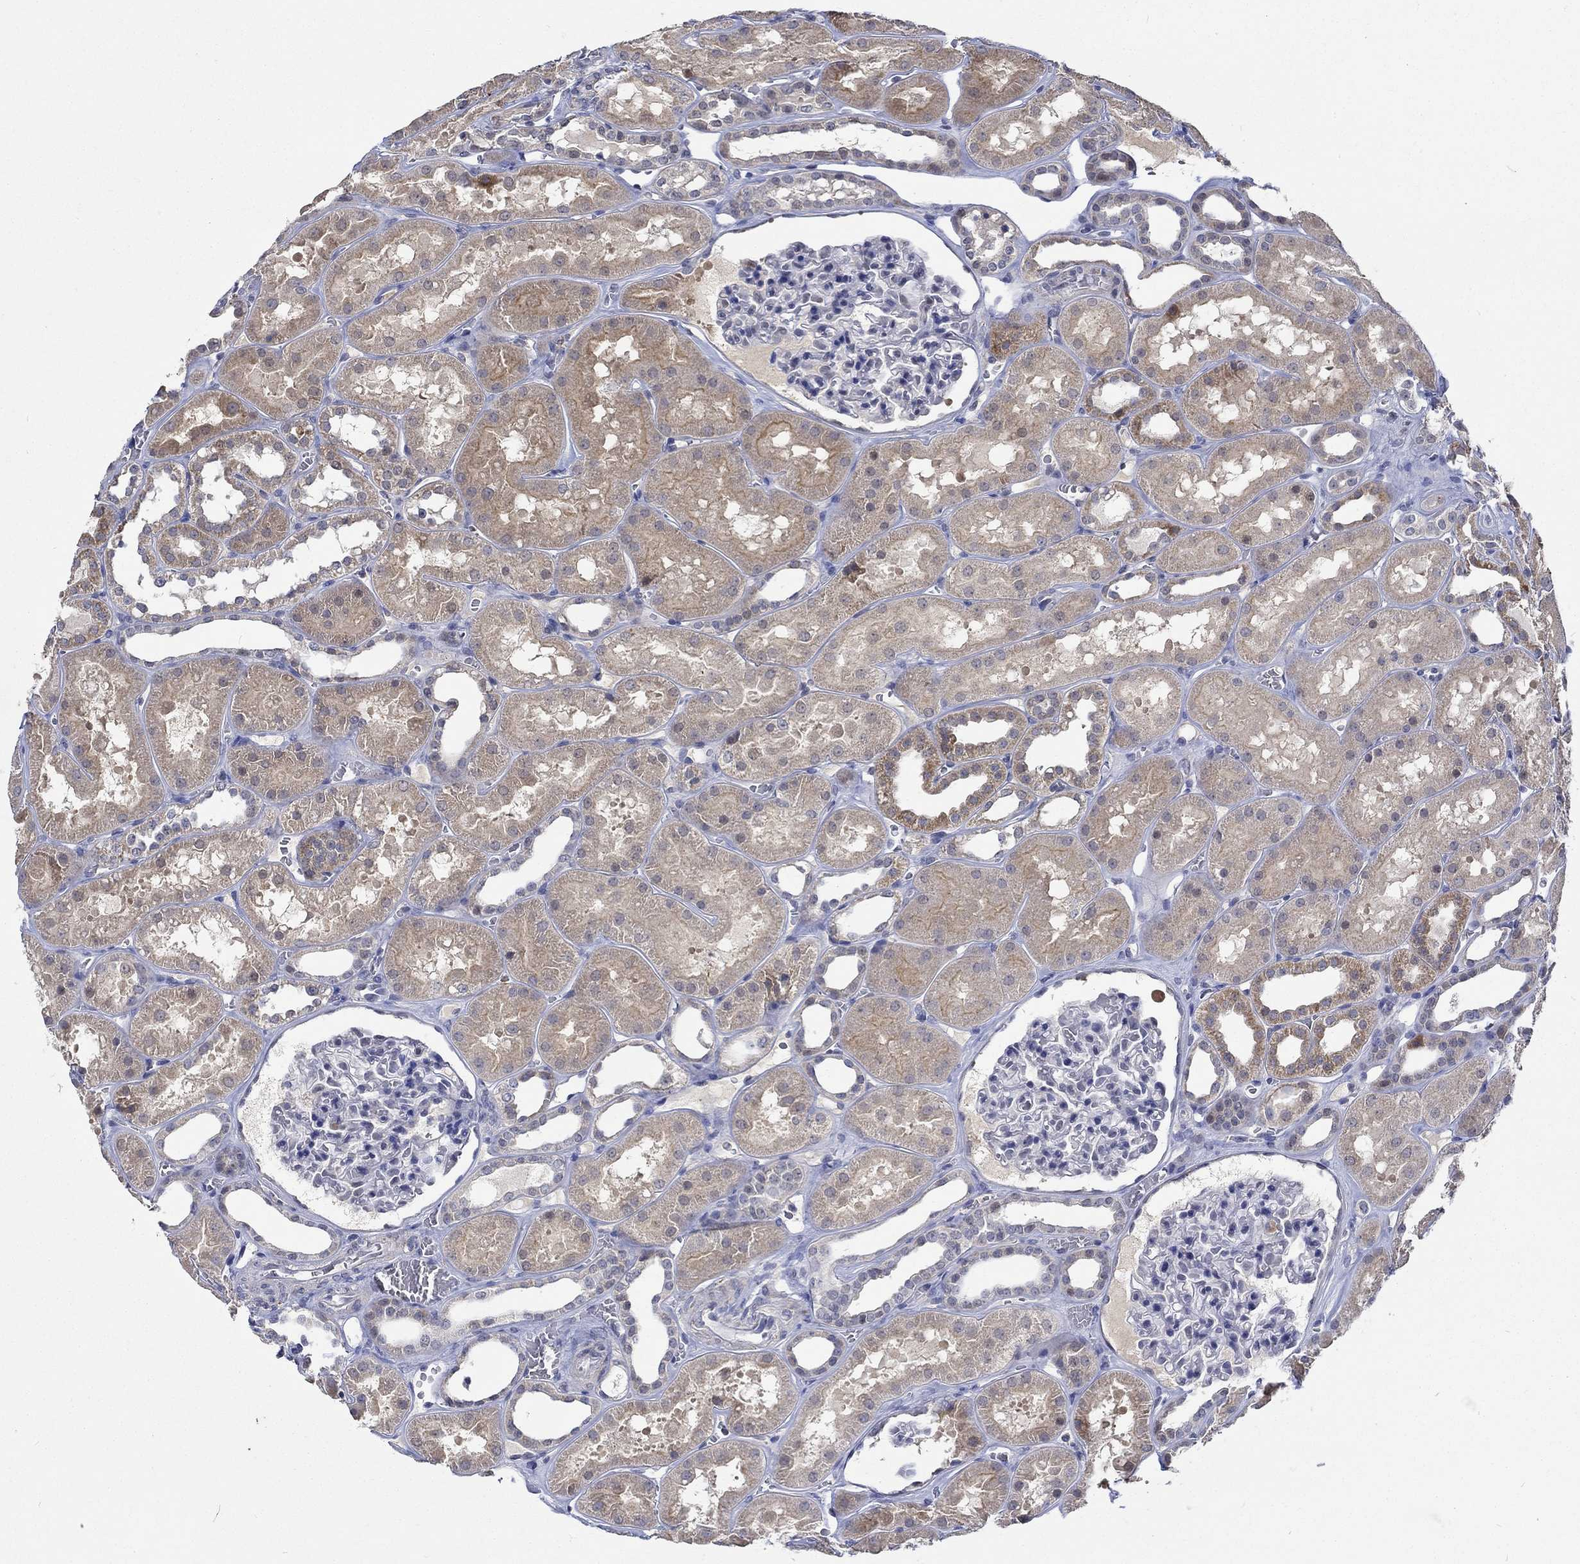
{"staining": {"intensity": "negative", "quantity": "none", "location": "none"}, "tissue": "kidney", "cell_type": "Cells in glomeruli", "image_type": "normal", "snomed": [{"axis": "morphology", "description": "Normal tissue, NOS"}, {"axis": "topography", "description": "Kidney"}], "caption": "Cells in glomeruli show no significant expression in benign kidney. (DAB (3,3'-diaminobenzidine) immunohistochemistry with hematoxylin counter stain).", "gene": "WASF1", "patient": {"sex": "female", "age": 41}}